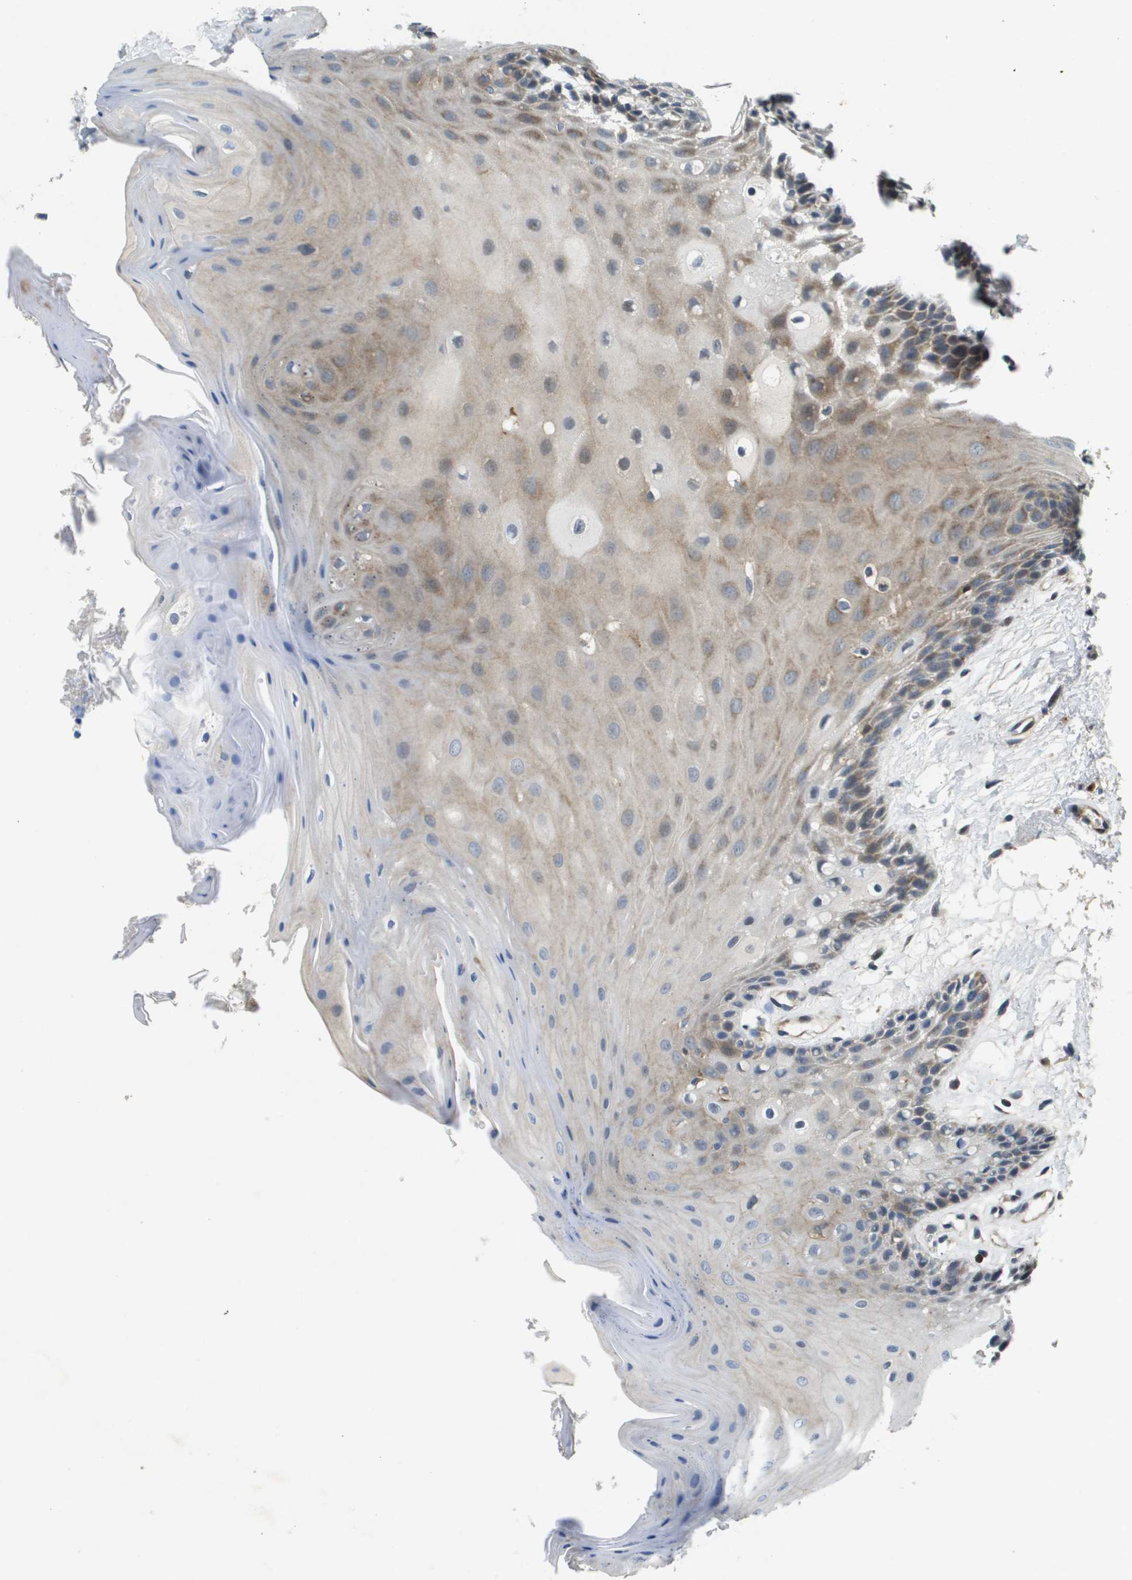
{"staining": {"intensity": "moderate", "quantity": "25%-75%", "location": "cytoplasmic/membranous"}, "tissue": "oral mucosa", "cell_type": "Squamous epithelial cells", "image_type": "normal", "snomed": [{"axis": "morphology", "description": "Normal tissue, NOS"}, {"axis": "morphology", "description": "Squamous cell carcinoma, NOS"}, {"axis": "topography", "description": "Oral tissue"}, {"axis": "topography", "description": "Head-Neck"}], "caption": "Immunohistochemistry staining of unremarkable oral mucosa, which exhibits medium levels of moderate cytoplasmic/membranous positivity in approximately 25%-75% of squamous epithelial cells indicating moderate cytoplasmic/membranous protein staining. The staining was performed using DAB (3,3'-diaminobenzidine) (brown) for protein detection and nuclei were counterstained in hematoxylin (blue).", "gene": "SCN4B", "patient": {"sex": "male", "age": 71}}